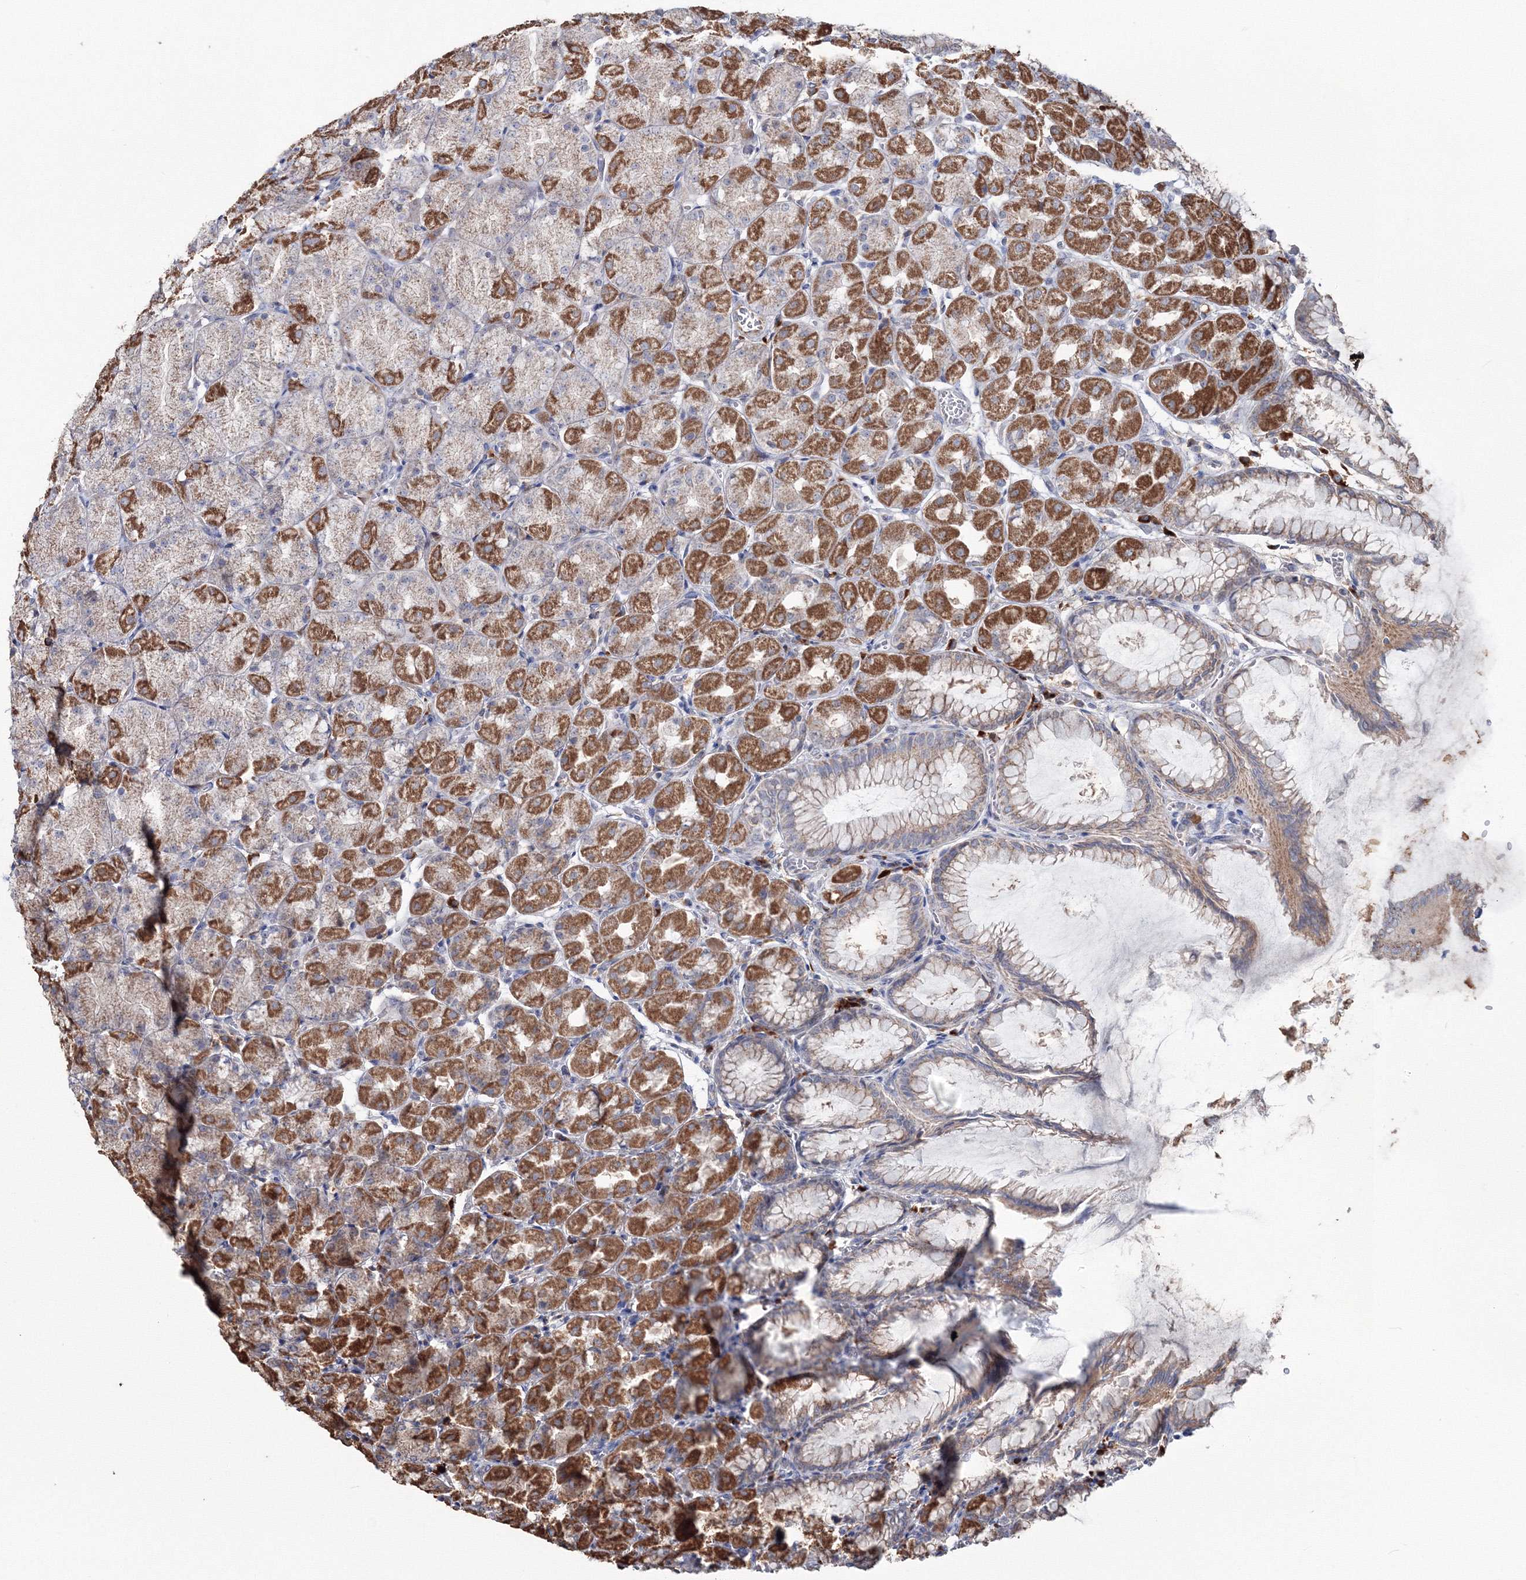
{"staining": {"intensity": "moderate", "quantity": "25%-75%", "location": "cytoplasmic/membranous"}, "tissue": "stomach", "cell_type": "Glandular cells", "image_type": "normal", "snomed": [{"axis": "morphology", "description": "Normal tissue, NOS"}, {"axis": "topography", "description": "Stomach, upper"}], "caption": "Immunohistochemistry of normal stomach demonstrates medium levels of moderate cytoplasmic/membranous expression in about 25%-75% of glandular cells. (DAB (3,3'-diaminobenzidine) IHC with brightfield microscopy, high magnification).", "gene": "PEX13", "patient": {"sex": "female", "age": 56}}